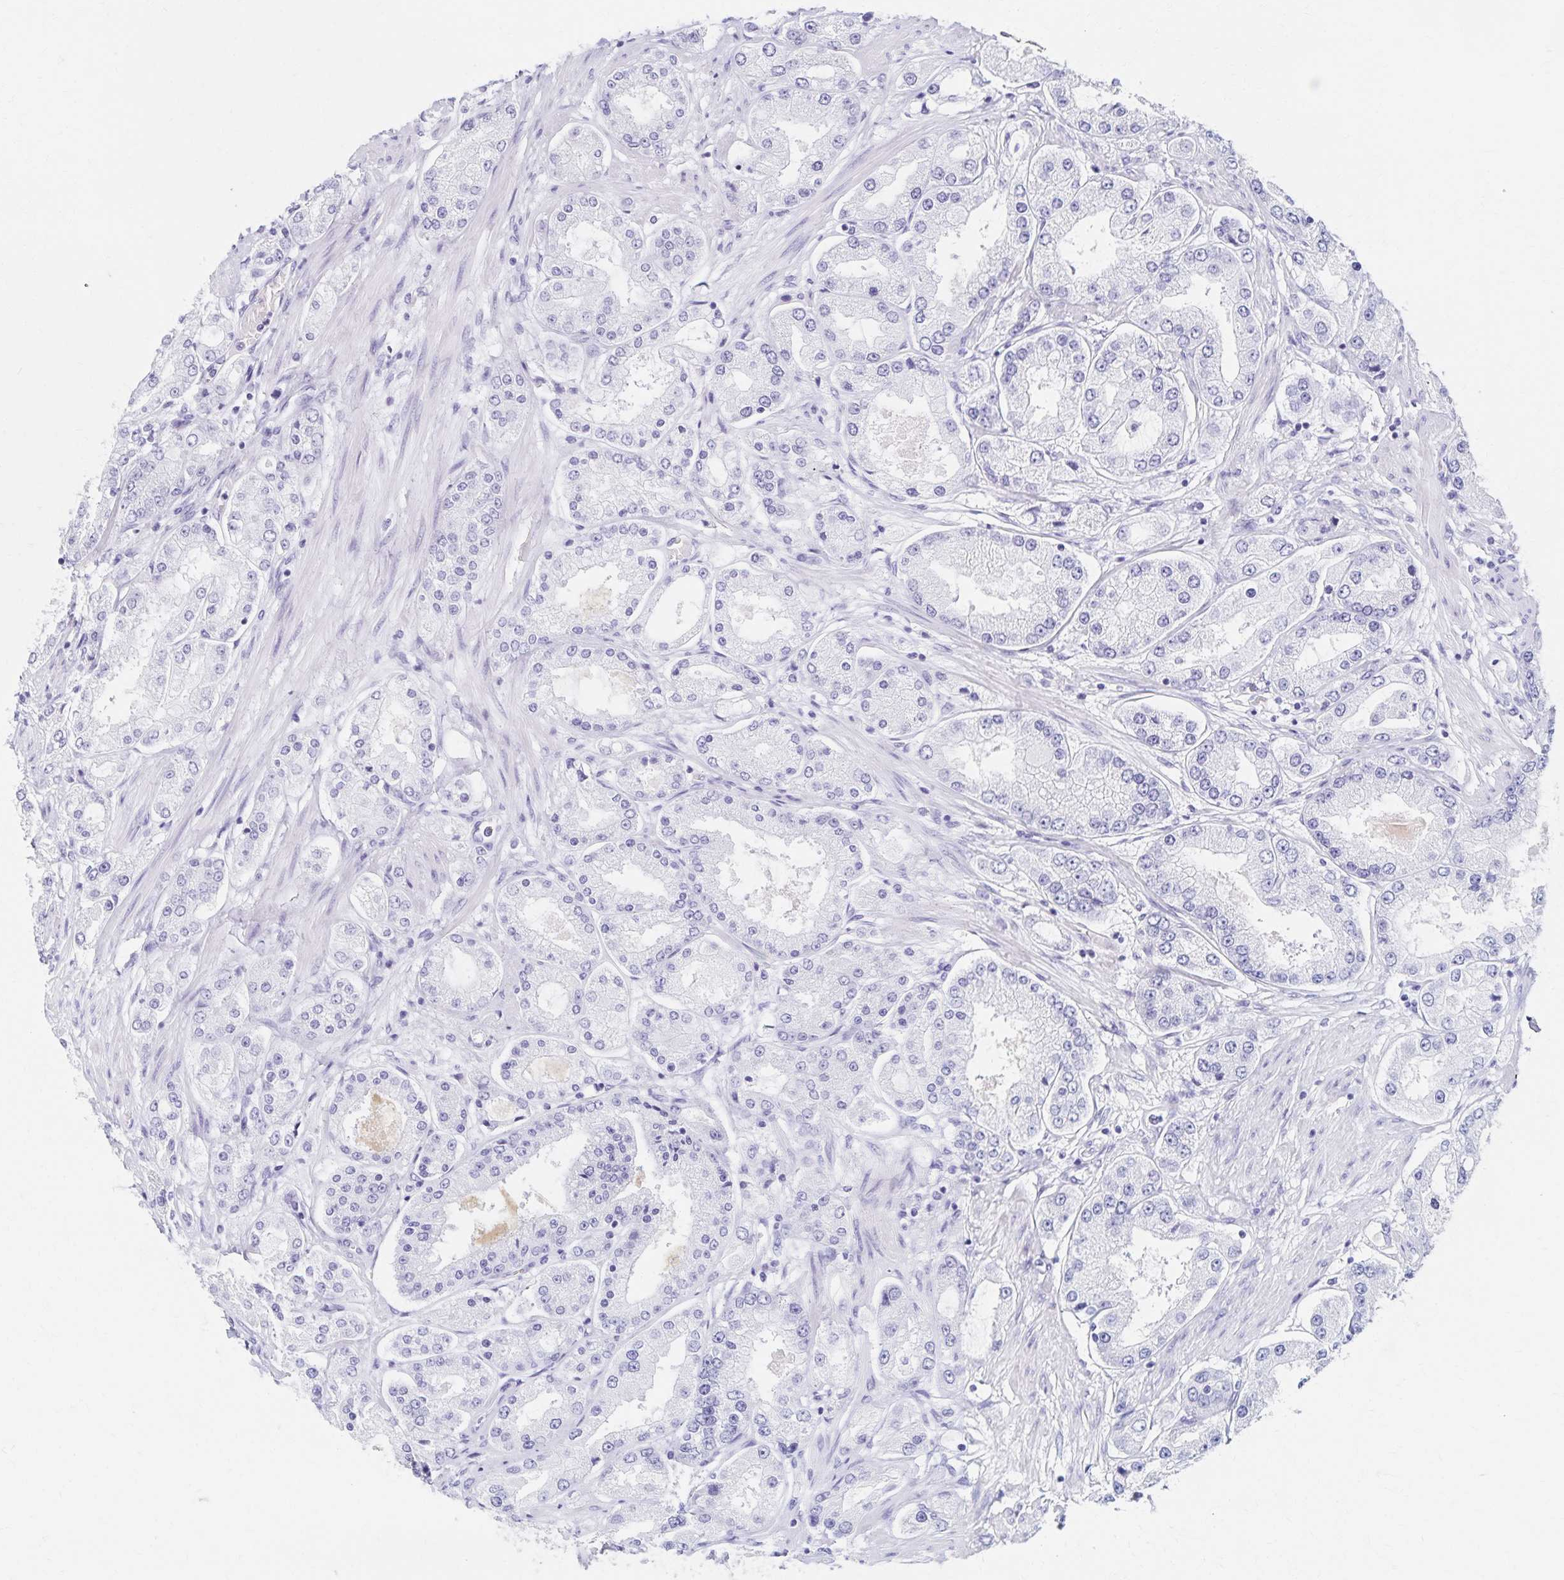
{"staining": {"intensity": "negative", "quantity": "none", "location": "none"}, "tissue": "prostate cancer", "cell_type": "Tumor cells", "image_type": "cancer", "snomed": [{"axis": "morphology", "description": "Adenocarcinoma, High grade"}, {"axis": "topography", "description": "Prostate"}], "caption": "This is an IHC histopathology image of prostate cancer (adenocarcinoma (high-grade)). There is no staining in tumor cells.", "gene": "C2orf50", "patient": {"sex": "male", "age": 69}}